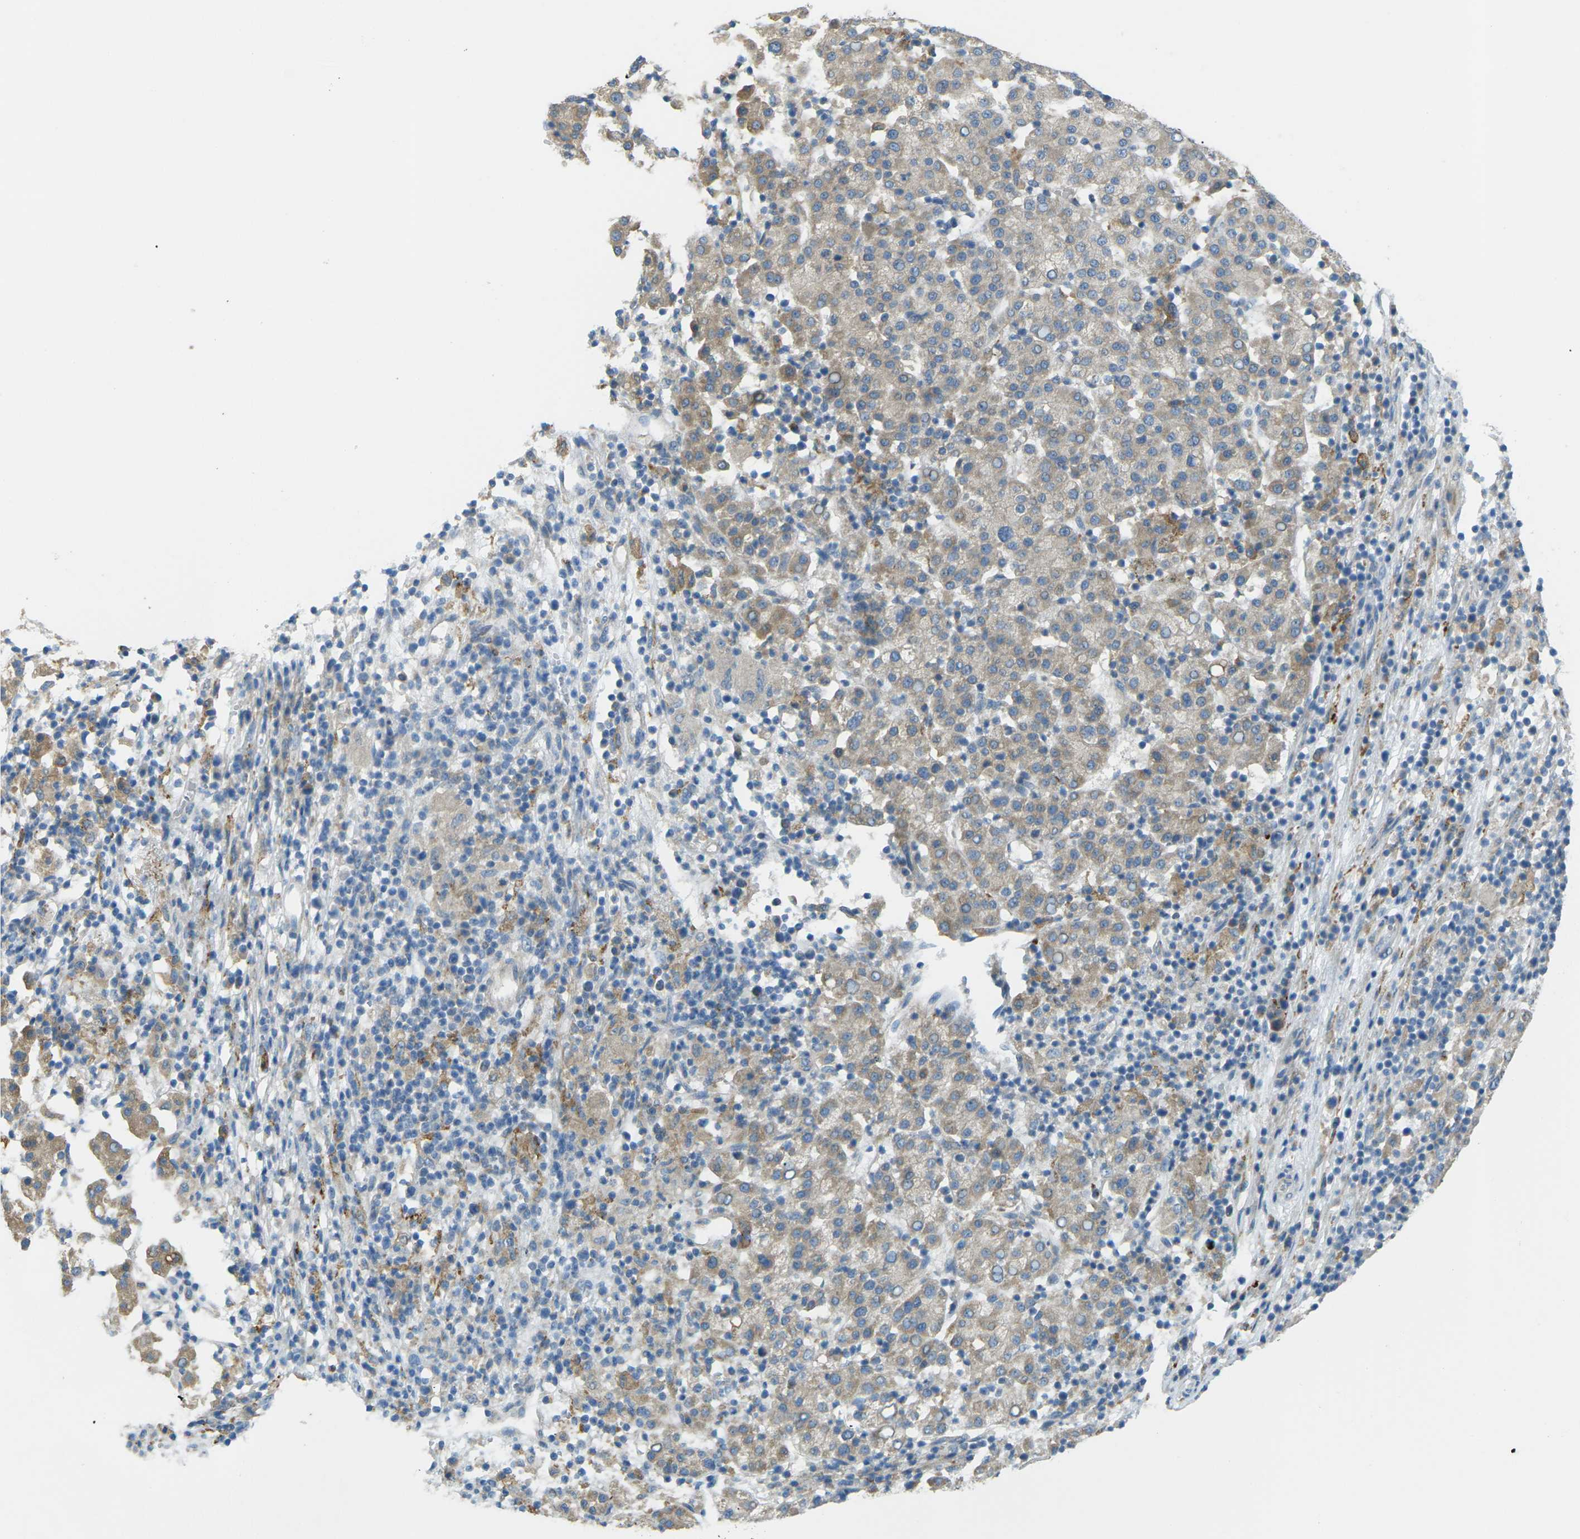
{"staining": {"intensity": "weak", "quantity": ">75%", "location": "cytoplasmic/membranous"}, "tissue": "liver cancer", "cell_type": "Tumor cells", "image_type": "cancer", "snomed": [{"axis": "morphology", "description": "Carcinoma, Hepatocellular, NOS"}, {"axis": "topography", "description": "Liver"}], "caption": "Immunohistochemical staining of liver cancer (hepatocellular carcinoma) displays low levels of weak cytoplasmic/membranous expression in approximately >75% of tumor cells. The staining was performed using DAB (3,3'-diaminobenzidine) to visualize the protein expression in brown, while the nuclei were stained in blue with hematoxylin (Magnification: 20x).", "gene": "MYLK4", "patient": {"sex": "female", "age": 58}}